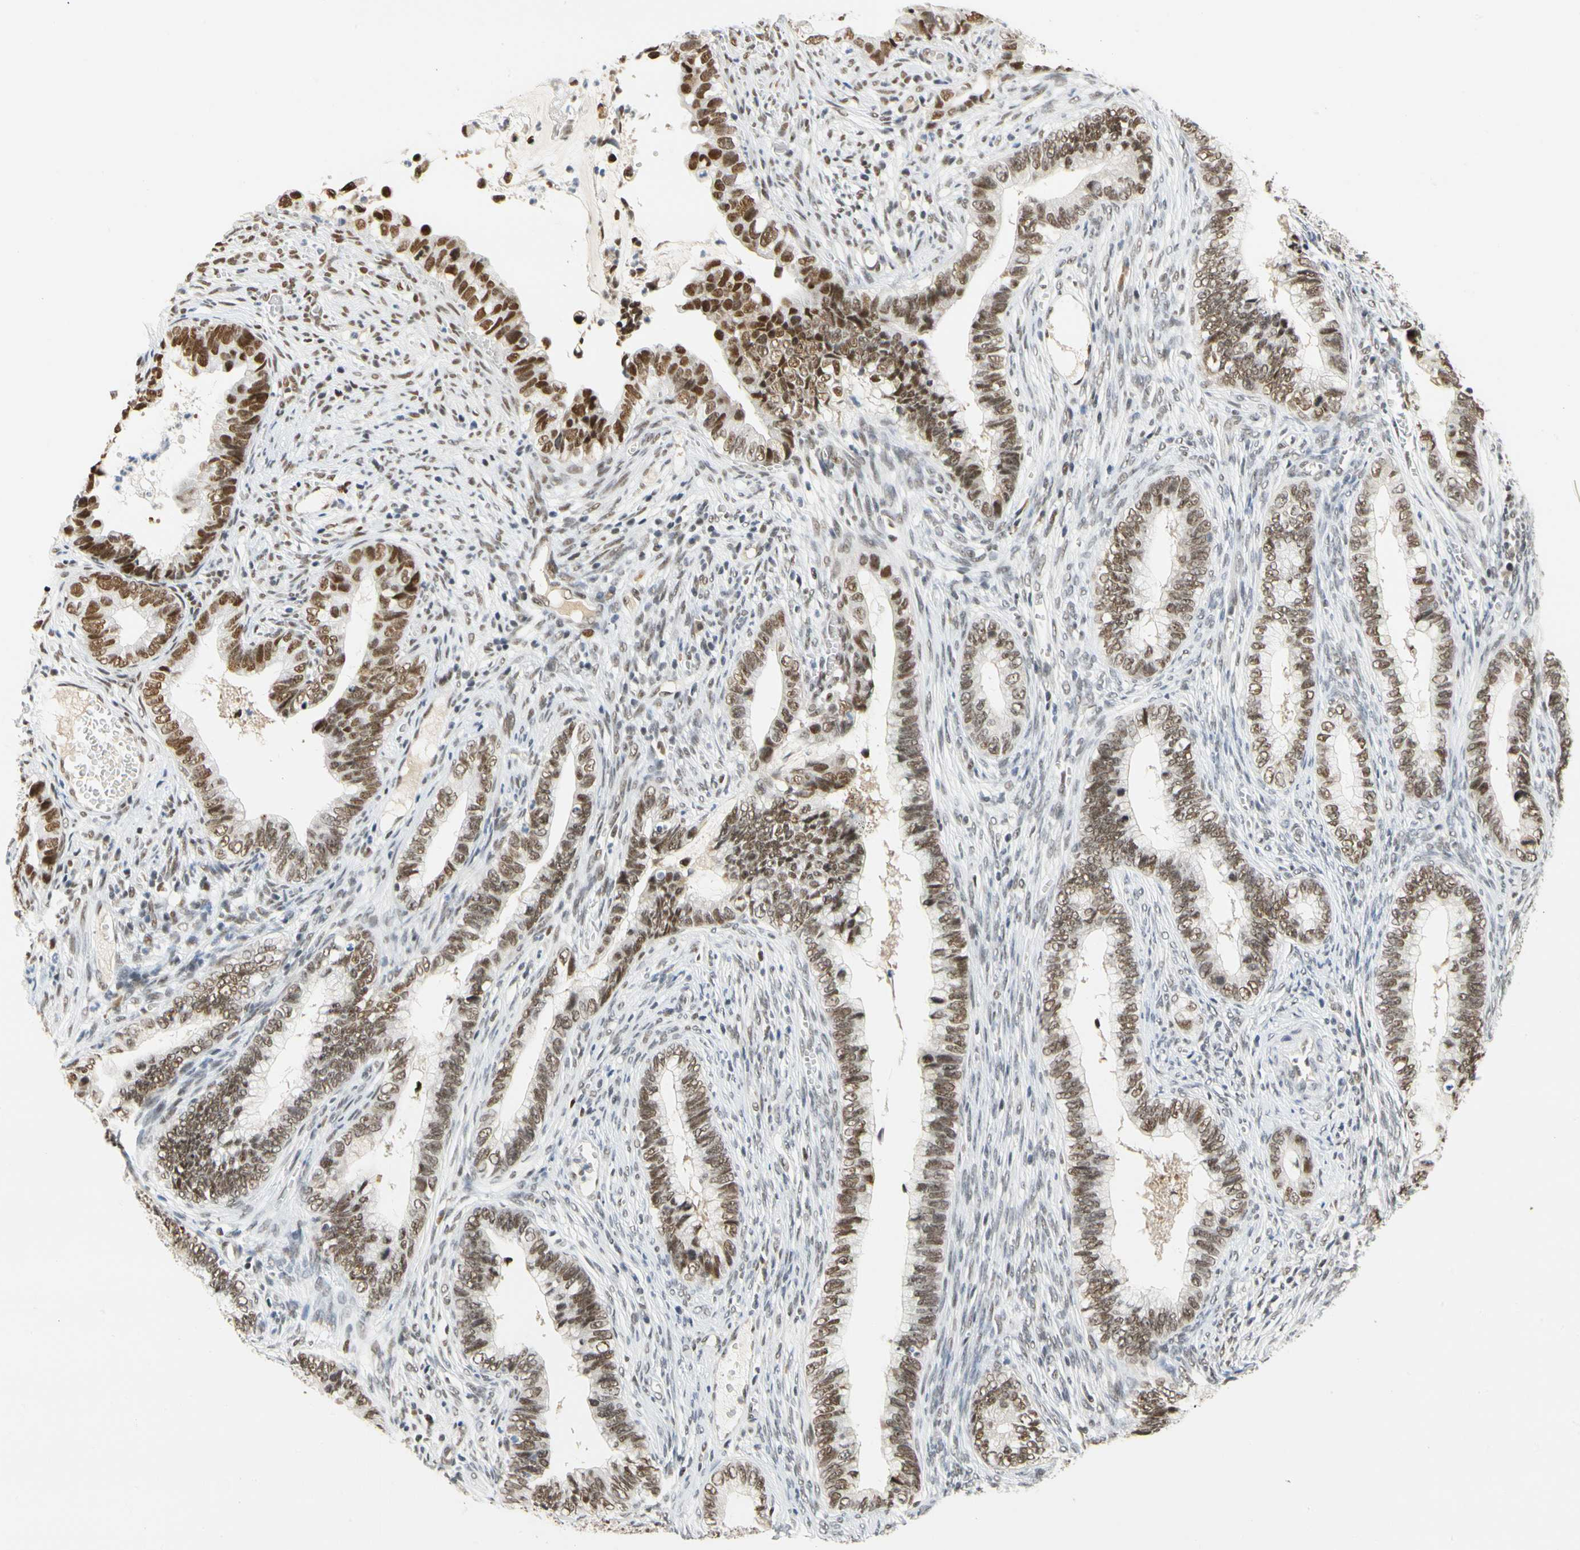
{"staining": {"intensity": "moderate", "quantity": ">75%", "location": "nuclear"}, "tissue": "cervical cancer", "cell_type": "Tumor cells", "image_type": "cancer", "snomed": [{"axis": "morphology", "description": "Adenocarcinoma, NOS"}, {"axis": "topography", "description": "Cervix"}], "caption": "Adenocarcinoma (cervical) tissue displays moderate nuclear expression in about >75% of tumor cells The staining was performed using DAB, with brown indicating positive protein expression. Nuclei are stained blue with hematoxylin.", "gene": "ZSCAN16", "patient": {"sex": "female", "age": 44}}